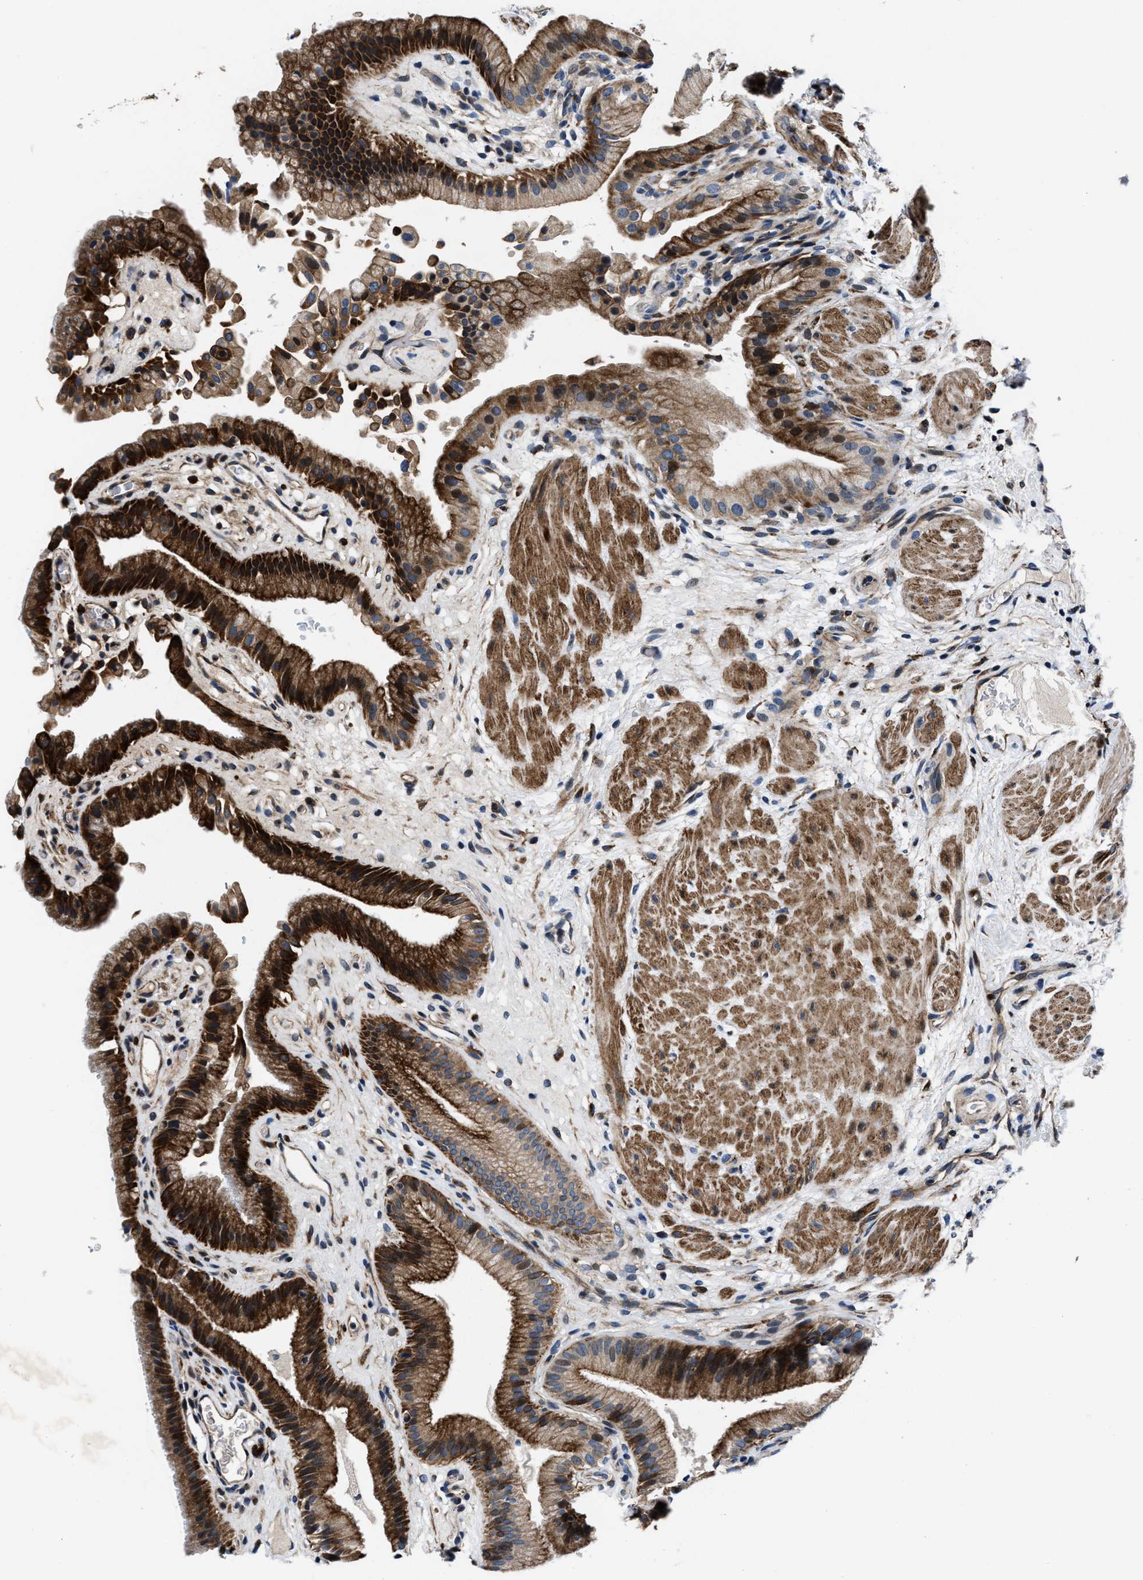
{"staining": {"intensity": "strong", "quantity": ">75%", "location": "cytoplasmic/membranous"}, "tissue": "gallbladder", "cell_type": "Glandular cells", "image_type": "normal", "snomed": [{"axis": "morphology", "description": "Normal tissue, NOS"}, {"axis": "topography", "description": "Gallbladder"}], "caption": "Human gallbladder stained with a brown dye exhibits strong cytoplasmic/membranous positive positivity in about >75% of glandular cells.", "gene": "C2orf66", "patient": {"sex": "male", "age": 49}}